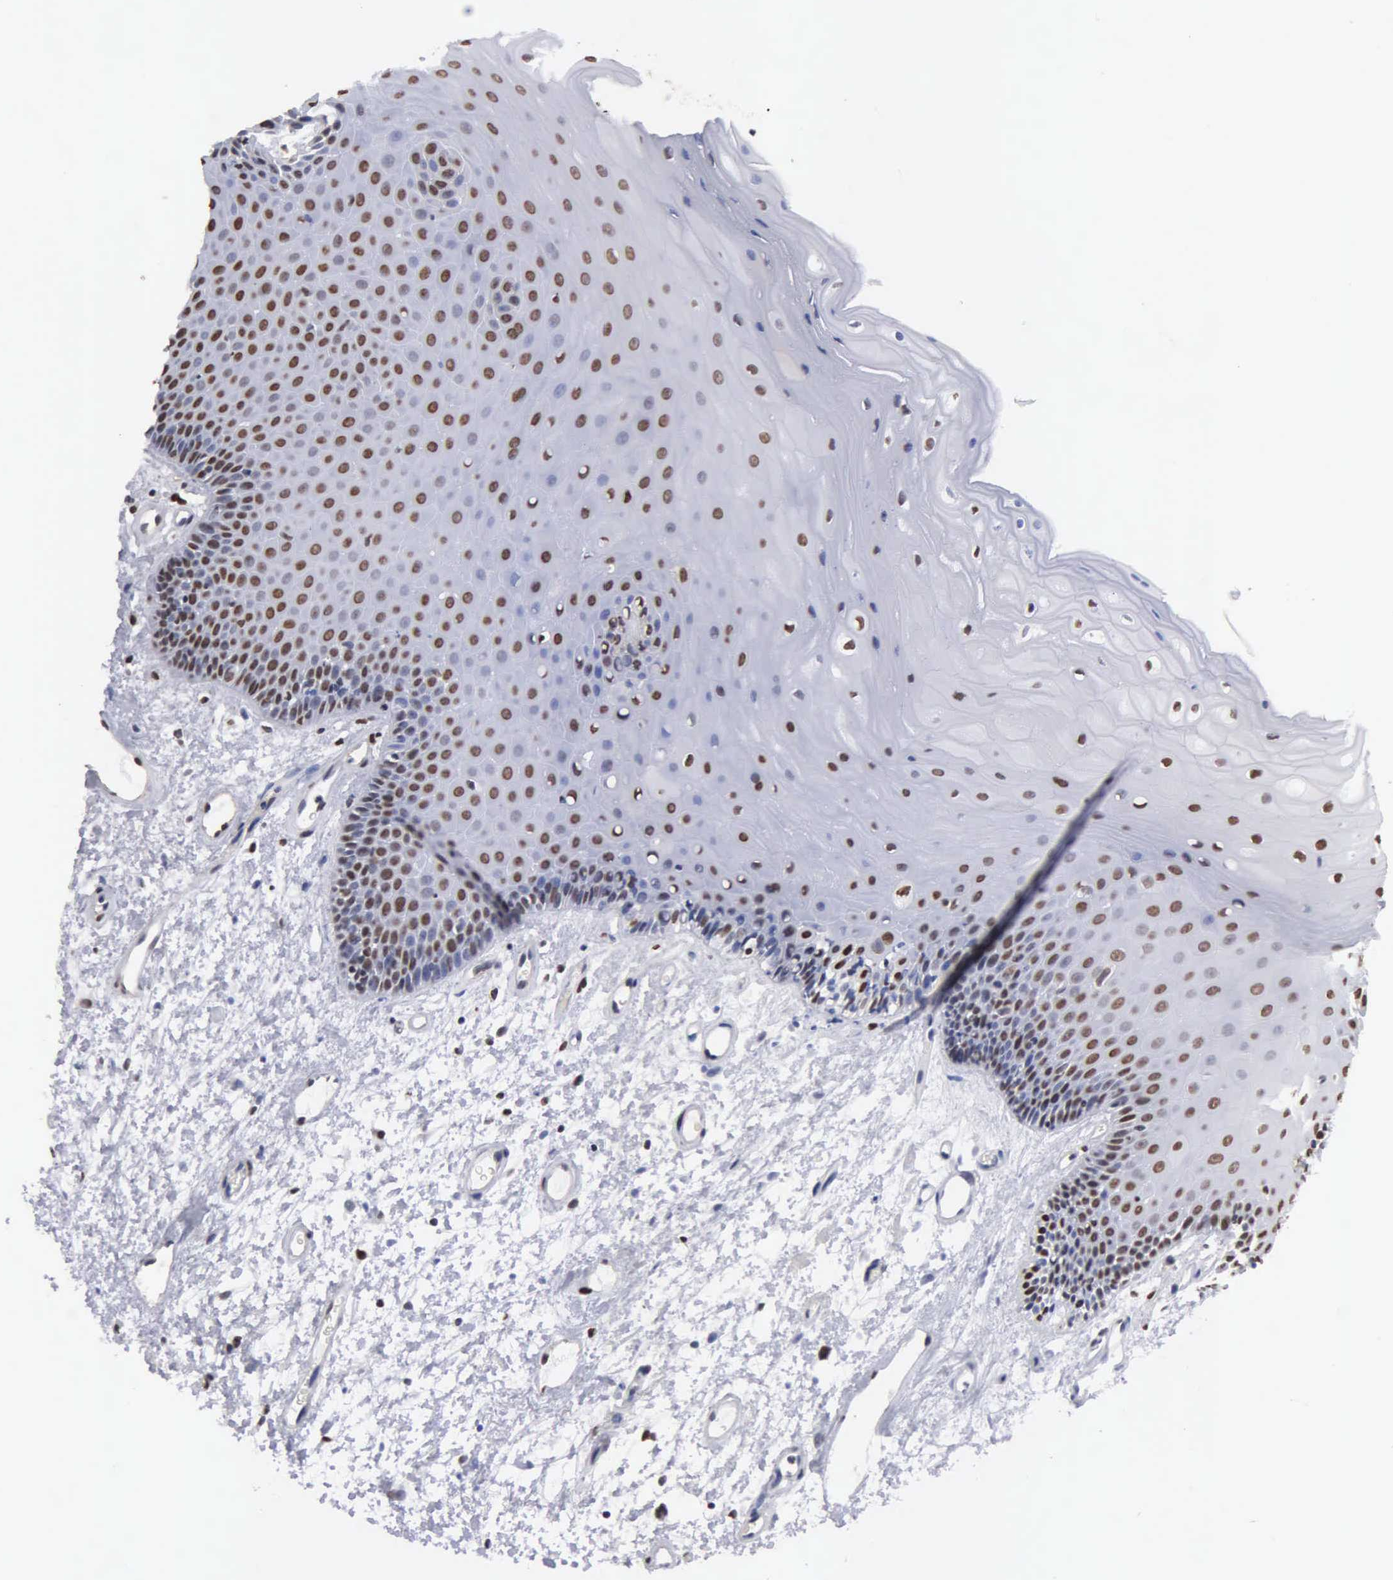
{"staining": {"intensity": "strong", "quantity": "25%-75%", "location": "nuclear"}, "tissue": "oral mucosa", "cell_type": "Squamous epithelial cells", "image_type": "normal", "snomed": [{"axis": "morphology", "description": "Normal tissue, NOS"}, {"axis": "topography", "description": "Oral tissue"}], "caption": "Protein expression analysis of normal oral mucosa demonstrates strong nuclear positivity in approximately 25%-75% of squamous epithelial cells. Immunohistochemistry stains the protein of interest in brown and the nuclei are stained blue.", "gene": "CCNG1", "patient": {"sex": "female", "age": 79}}